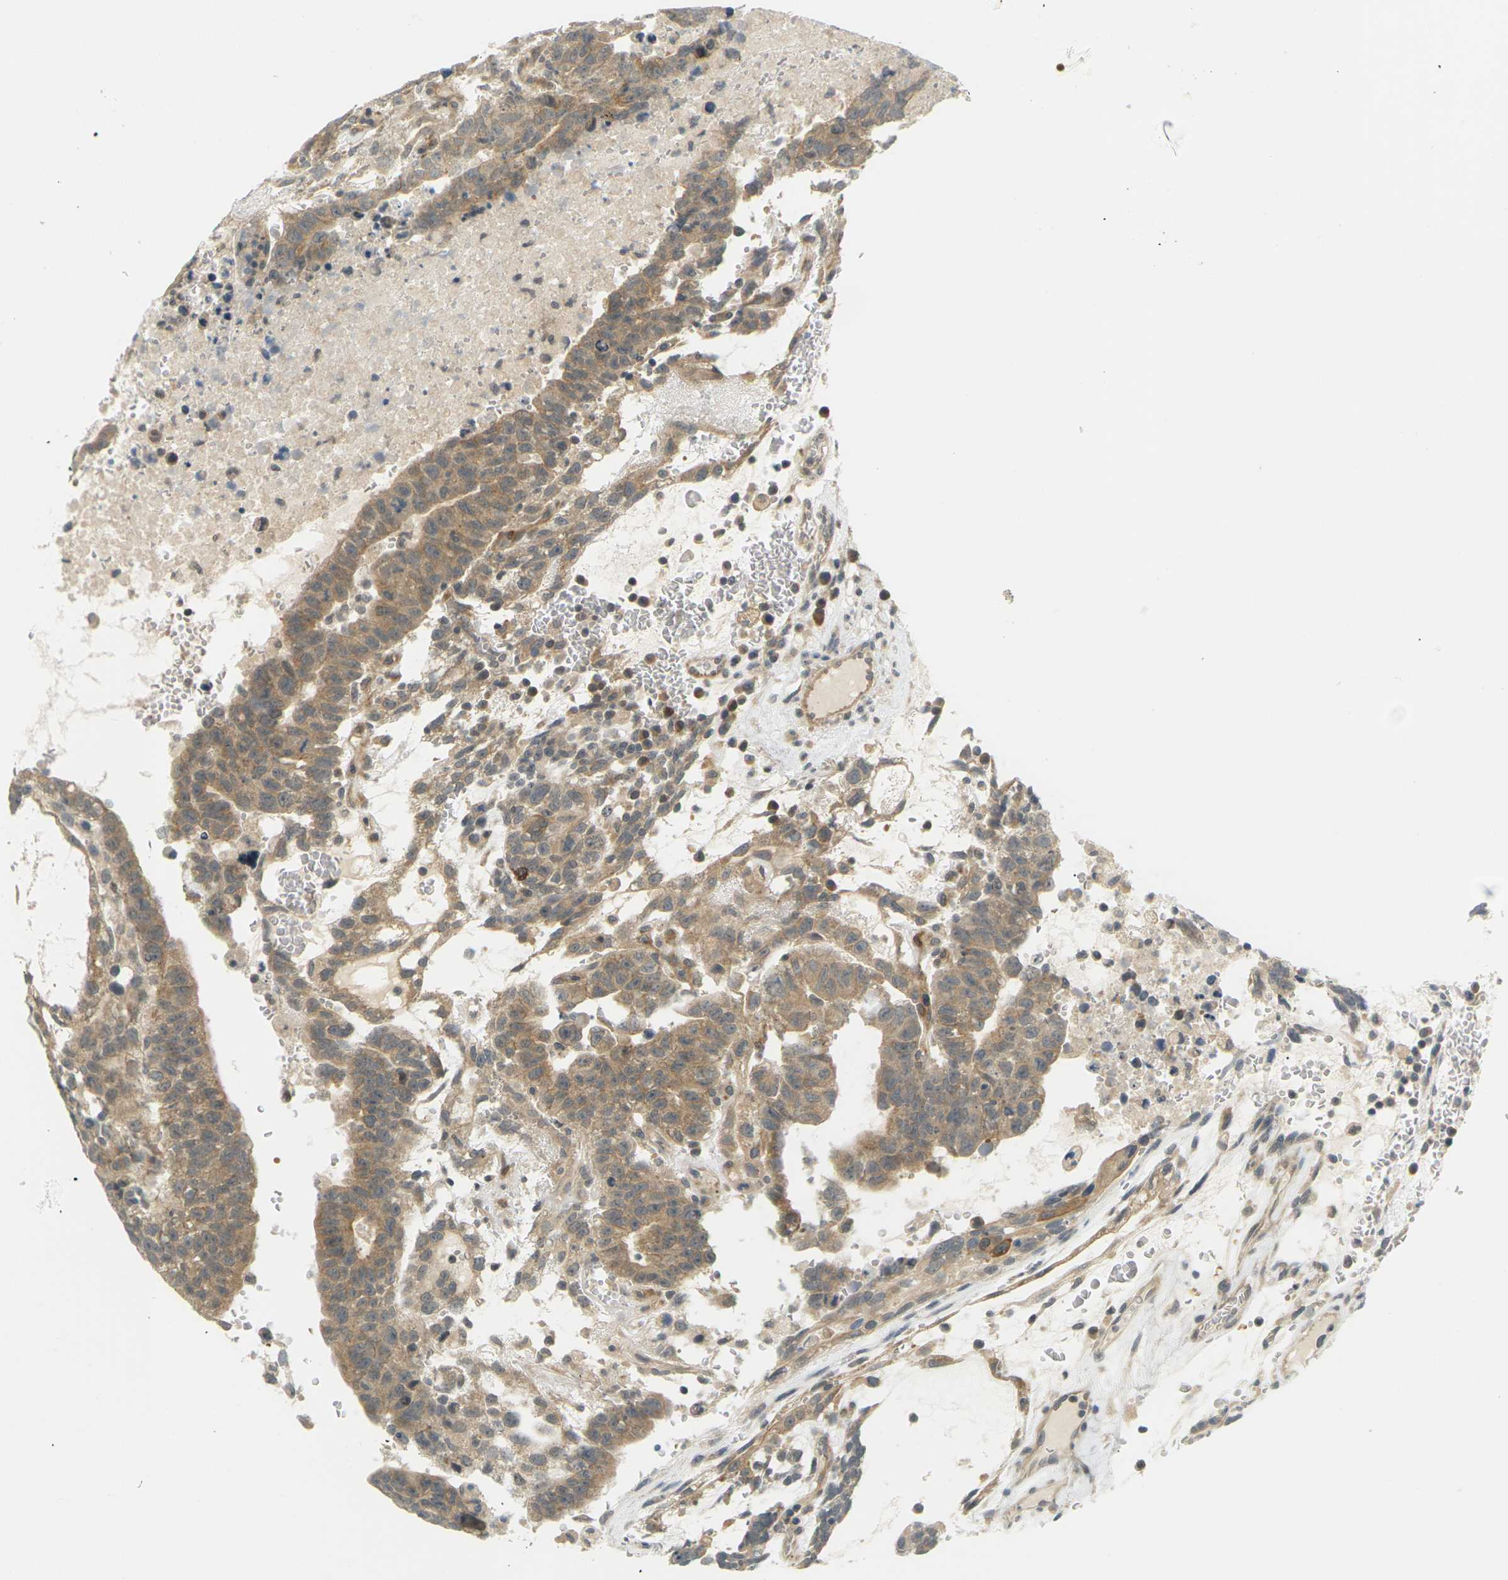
{"staining": {"intensity": "moderate", "quantity": ">75%", "location": "cytoplasmic/membranous"}, "tissue": "testis cancer", "cell_type": "Tumor cells", "image_type": "cancer", "snomed": [{"axis": "morphology", "description": "Seminoma, NOS"}, {"axis": "morphology", "description": "Carcinoma, Embryonal, NOS"}, {"axis": "topography", "description": "Testis"}], "caption": "Immunohistochemistry (DAB (3,3'-diaminobenzidine)) staining of testis cancer shows moderate cytoplasmic/membranous protein positivity in about >75% of tumor cells. The staining was performed using DAB to visualize the protein expression in brown, while the nuclei were stained in blue with hematoxylin (Magnification: 20x).", "gene": "SOCS6", "patient": {"sex": "male", "age": 52}}